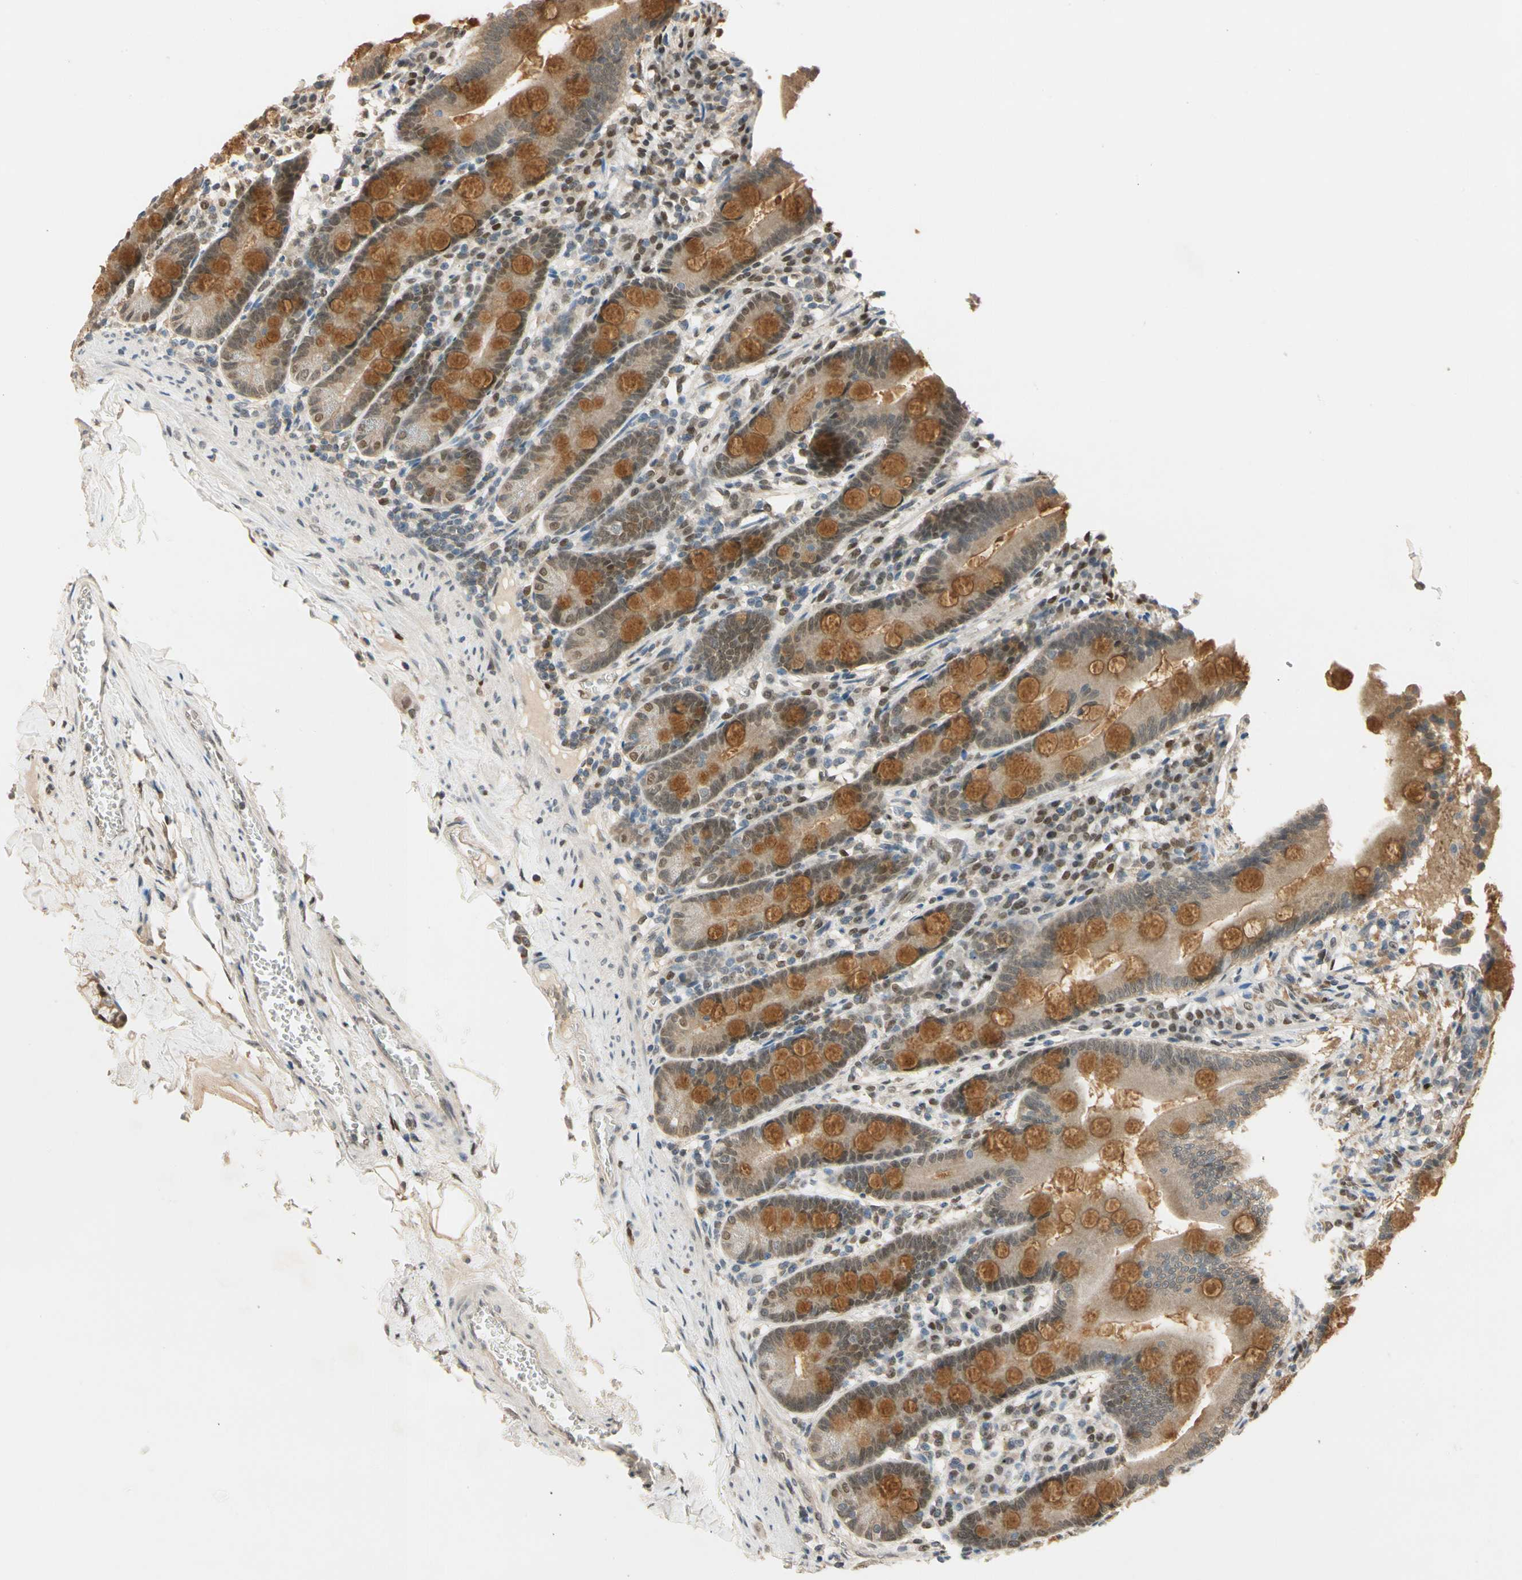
{"staining": {"intensity": "moderate", "quantity": ">75%", "location": "cytoplasmic/membranous,nuclear"}, "tissue": "duodenum", "cell_type": "Glandular cells", "image_type": "normal", "snomed": [{"axis": "morphology", "description": "Normal tissue, NOS"}, {"axis": "topography", "description": "Duodenum"}], "caption": "Immunohistochemical staining of unremarkable duodenum shows moderate cytoplasmic/membranous,nuclear protein expression in about >75% of glandular cells. The staining is performed using DAB (3,3'-diaminobenzidine) brown chromogen to label protein expression. The nuclei are counter-stained blue using hematoxylin.", "gene": "RIOX2", "patient": {"sex": "male", "age": 50}}